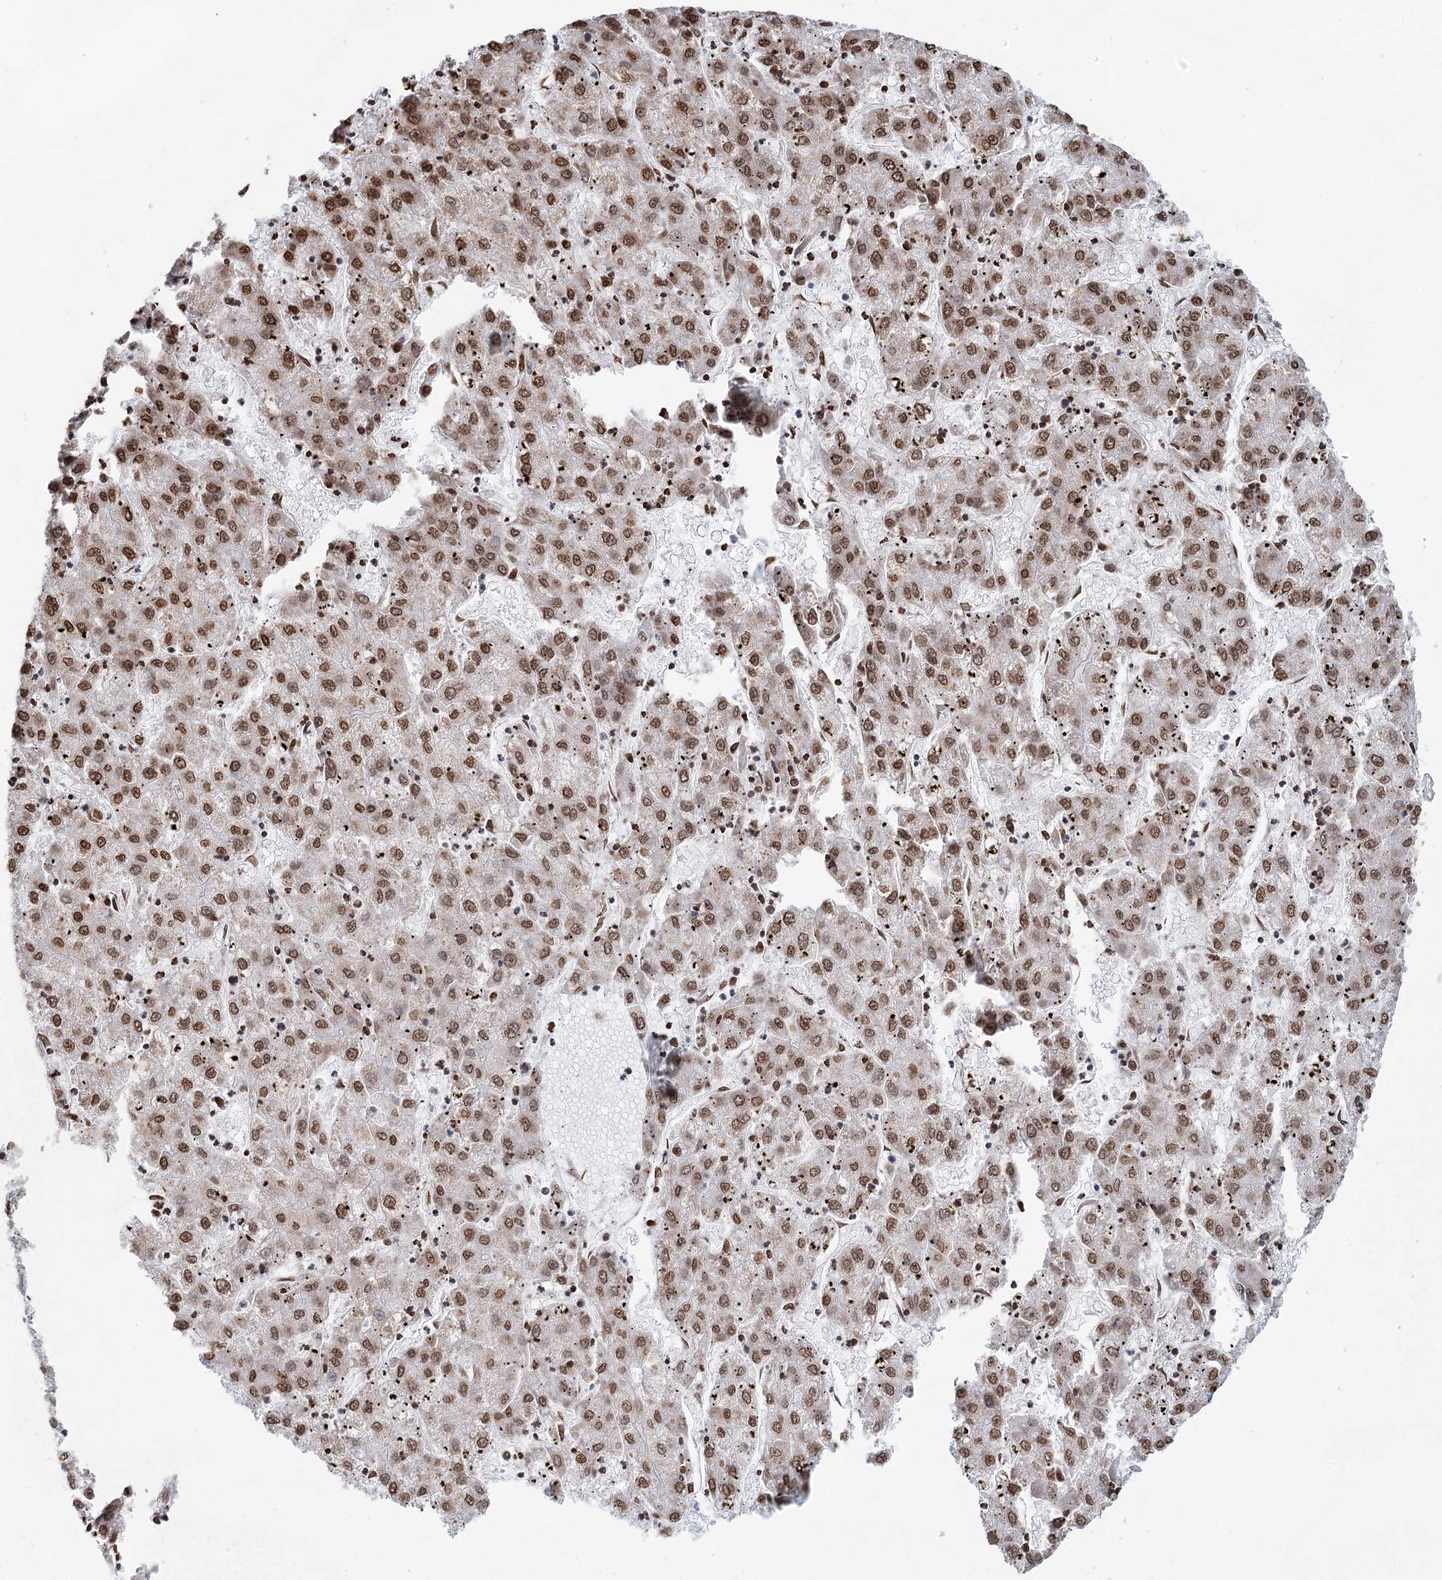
{"staining": {"intensity": "moderate", "quantity": ">75%", "location": "nuclear"}, "tissue": "liver cancer", "cell_type": "Tumor cells", "image_type": "cancer", "snomed": [{"axis": "morphology", "description": "Carcinoma, Hepatocellular, NOS"}, {"axis": "topography", "description": "Liver"}], "caption": "The immunohistochemical stain highlights moderate nuclear positivity in tumor cells of liver hepatocellular carcinoma tissue.", "gene": "XPO6", "patient": {"sex": "male", "age": 72}}